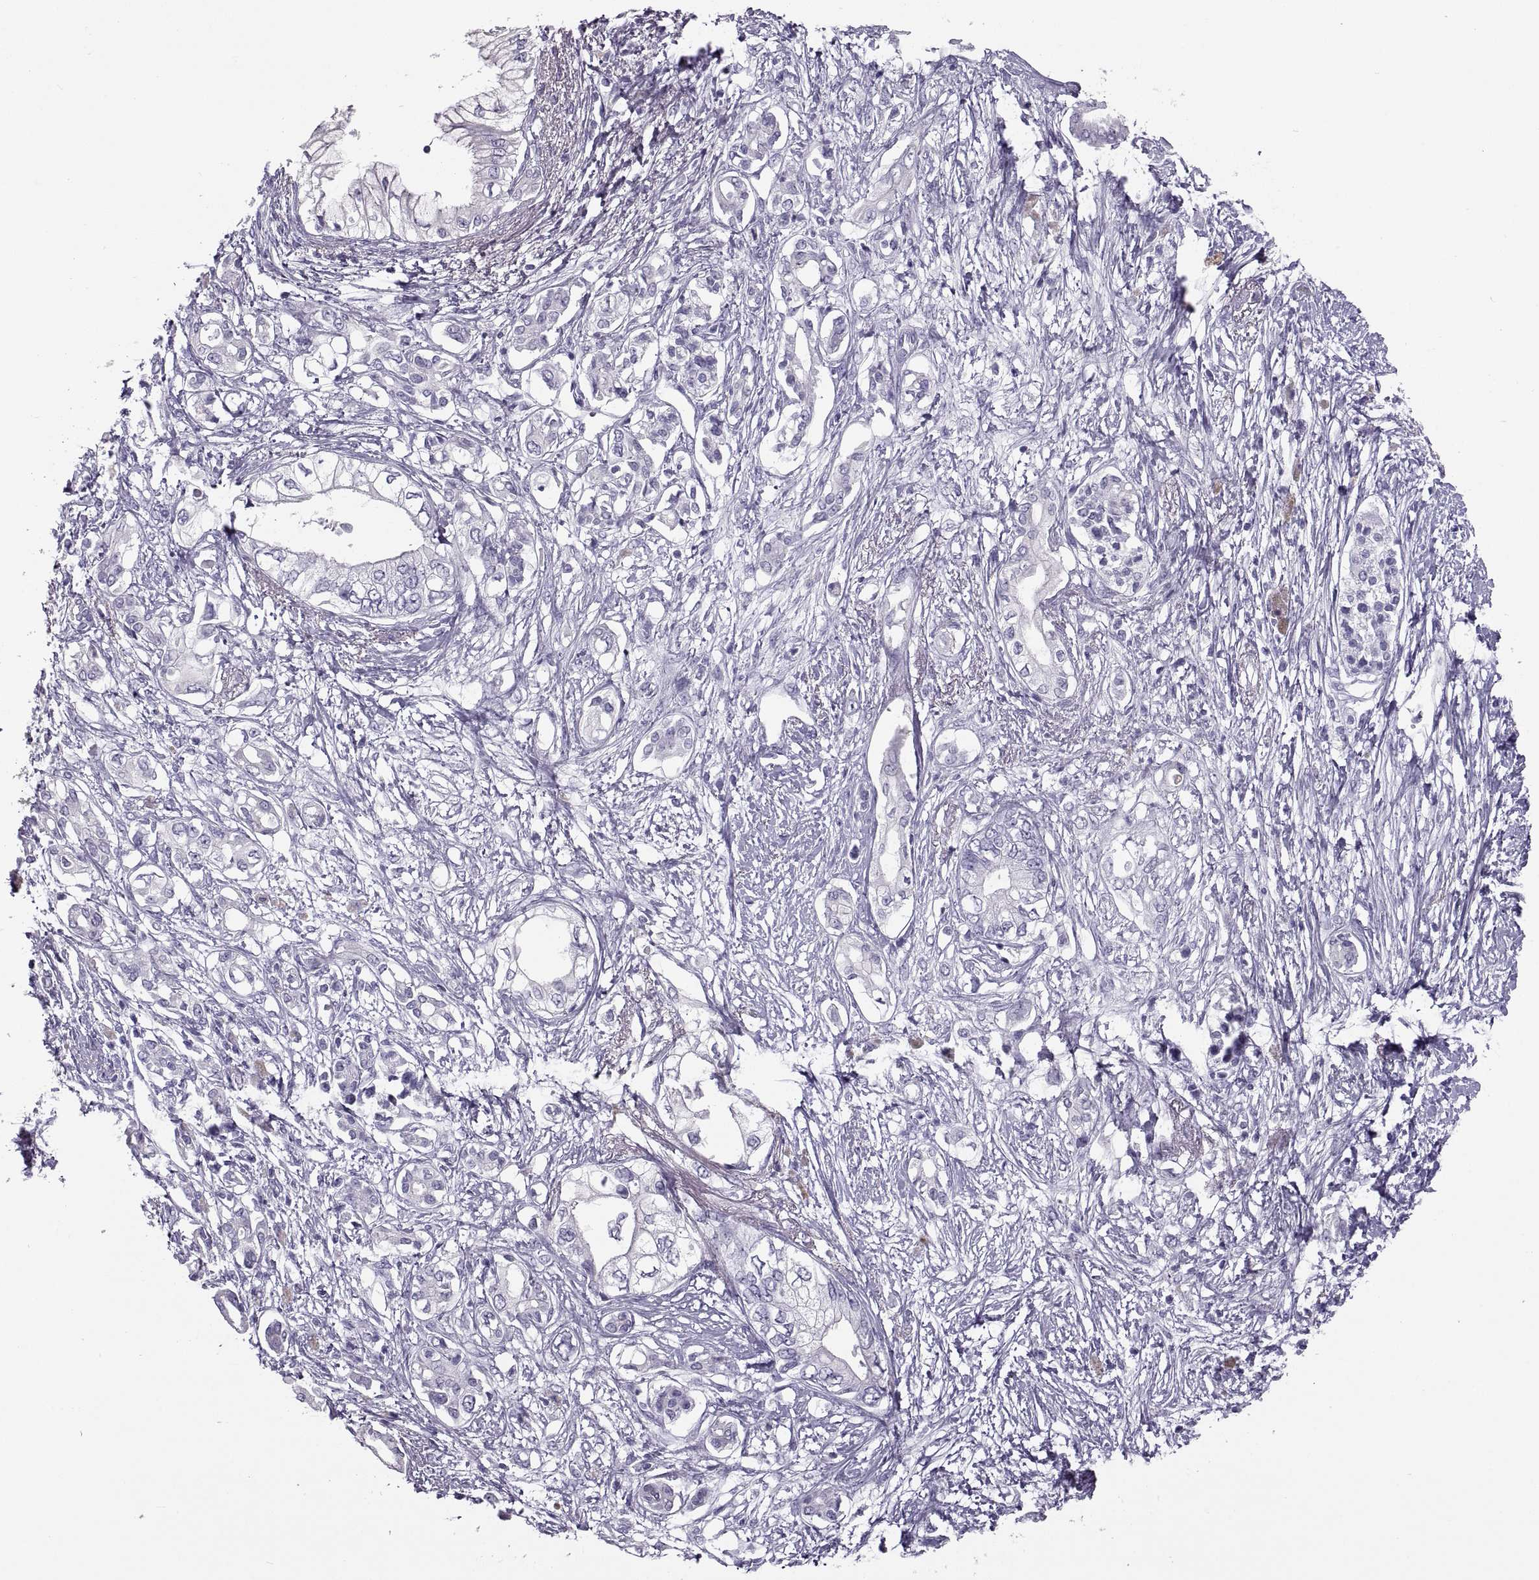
{"staining": {"intensity": "negative", "quantity": "none", "location": "none"}, "tissue": "pancreatic cancer", "cell_type": "Tumor cells", "image_type": "cancer", "snomed": [{"axis": "morphology", "description": "Adenocarcinoma, NOS"}, {"axis": "topography", "description": "Pancreas"}], "caption": "Histopathology image shows no significant protein expression in tumor cells of pancreatic cancer (adenocarcinoma). Brightfield microscopy of immunohistochemistry stained with DAB (brown) and hematoxylin (blue), captured at high magnification.", "gene": "RLBP1", "patient": {"sex": "female", "age": 63}}